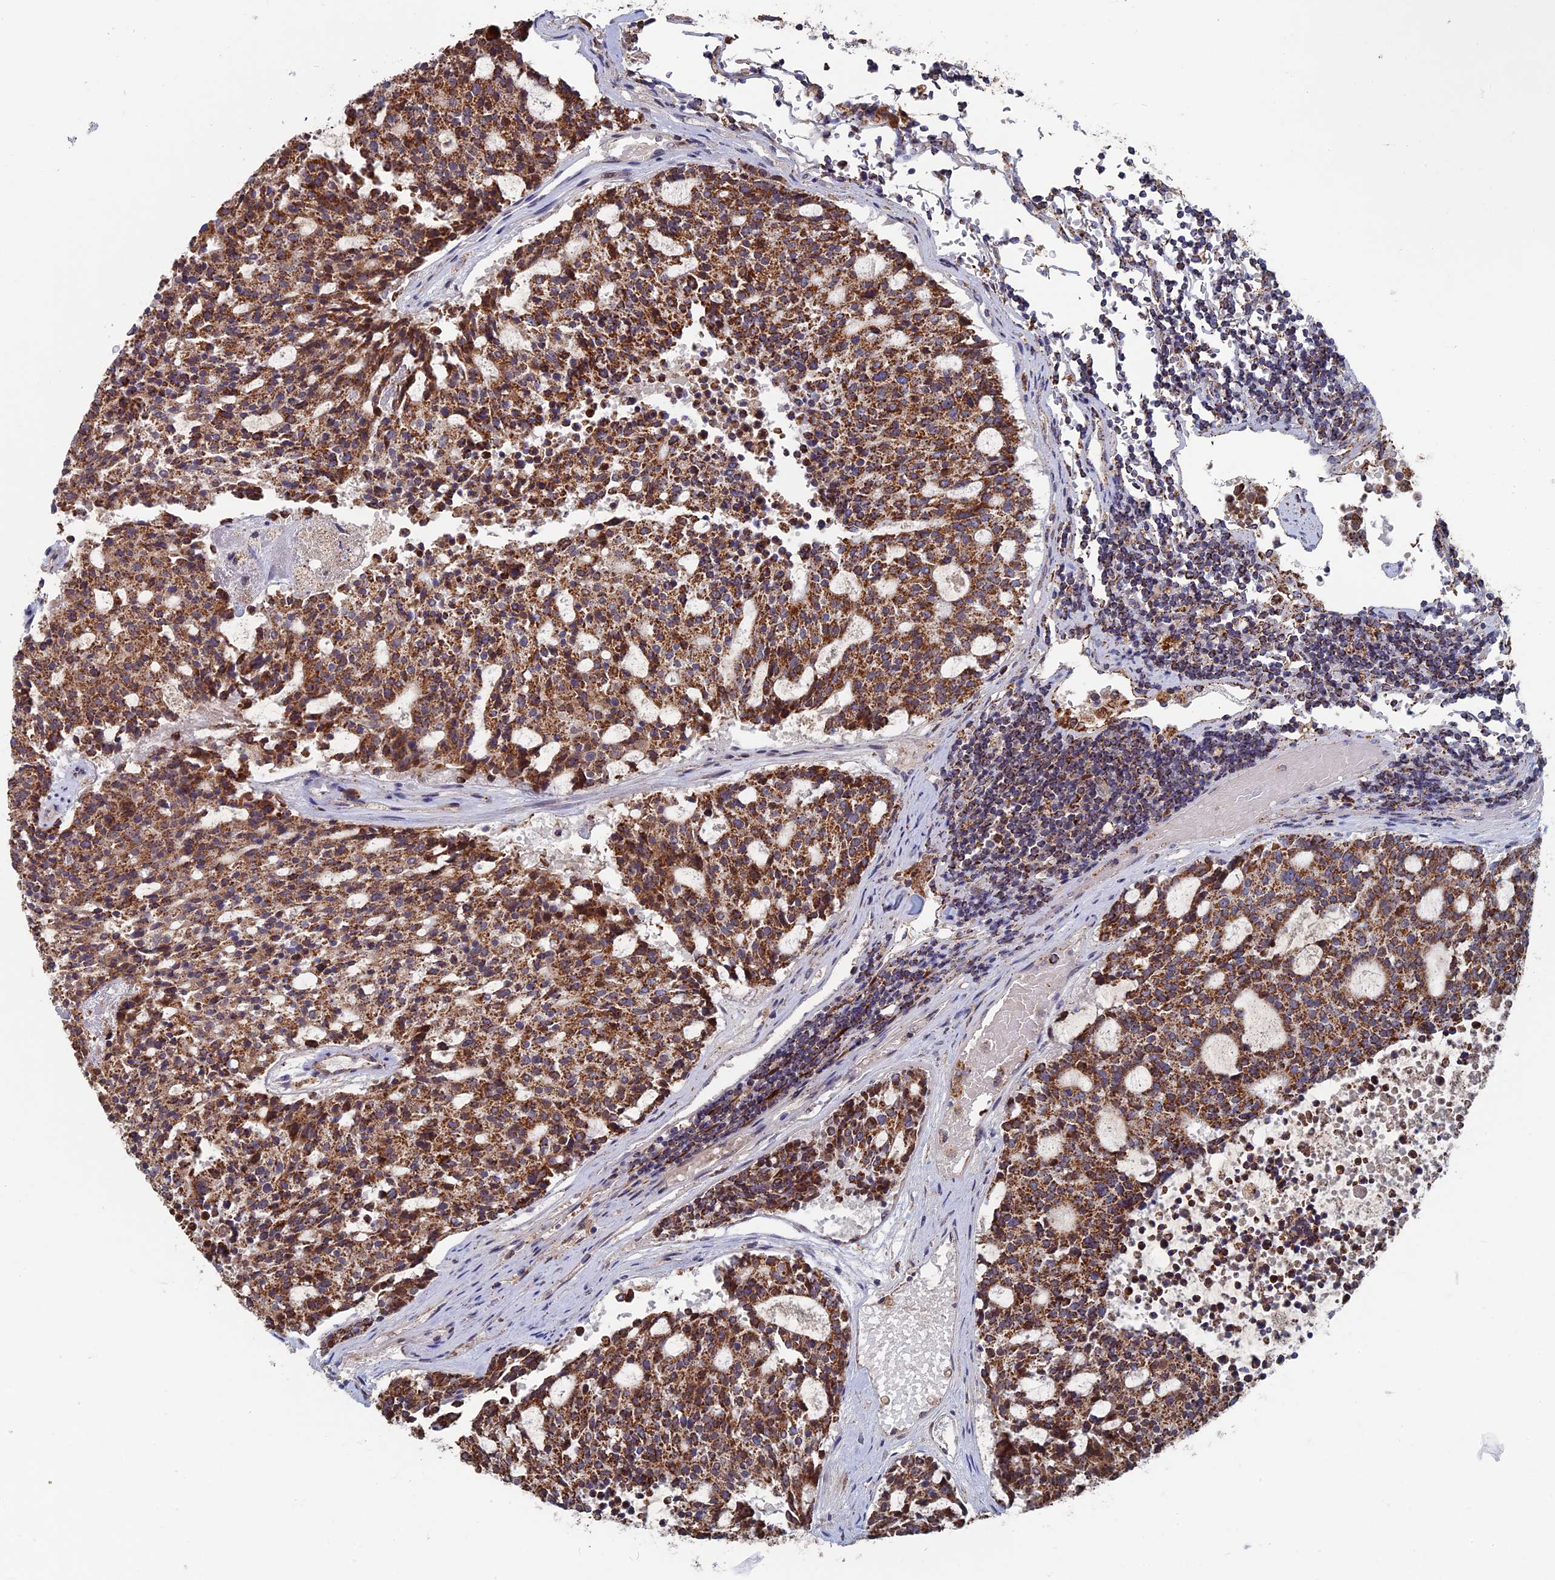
{"staining": {"intensity": "strong", "quantity": ">75%", "location": "cytoplasmic/membranous"}, "tissue": "carcinoid", "cell_type": "Tumor cells", "image_type": "cancer", "snomed": [{"axis": "morphology", "description": "Carcinoid, malignant, NOS"}, {"axis": "topography", "description": "Pancreas"}], "caption": "Protein analysis of malignant carcinoid tissue demonstrates strong cytoplasmic/membranous positivity in approximately >75% of tumor cells. The protein is stained brown, and the nuclei are stained in blue (DAB IHC with brightfield microscopy, high magnification).", "gene": "SEC24D", "patient": {"sex": "female", "age": 54}}